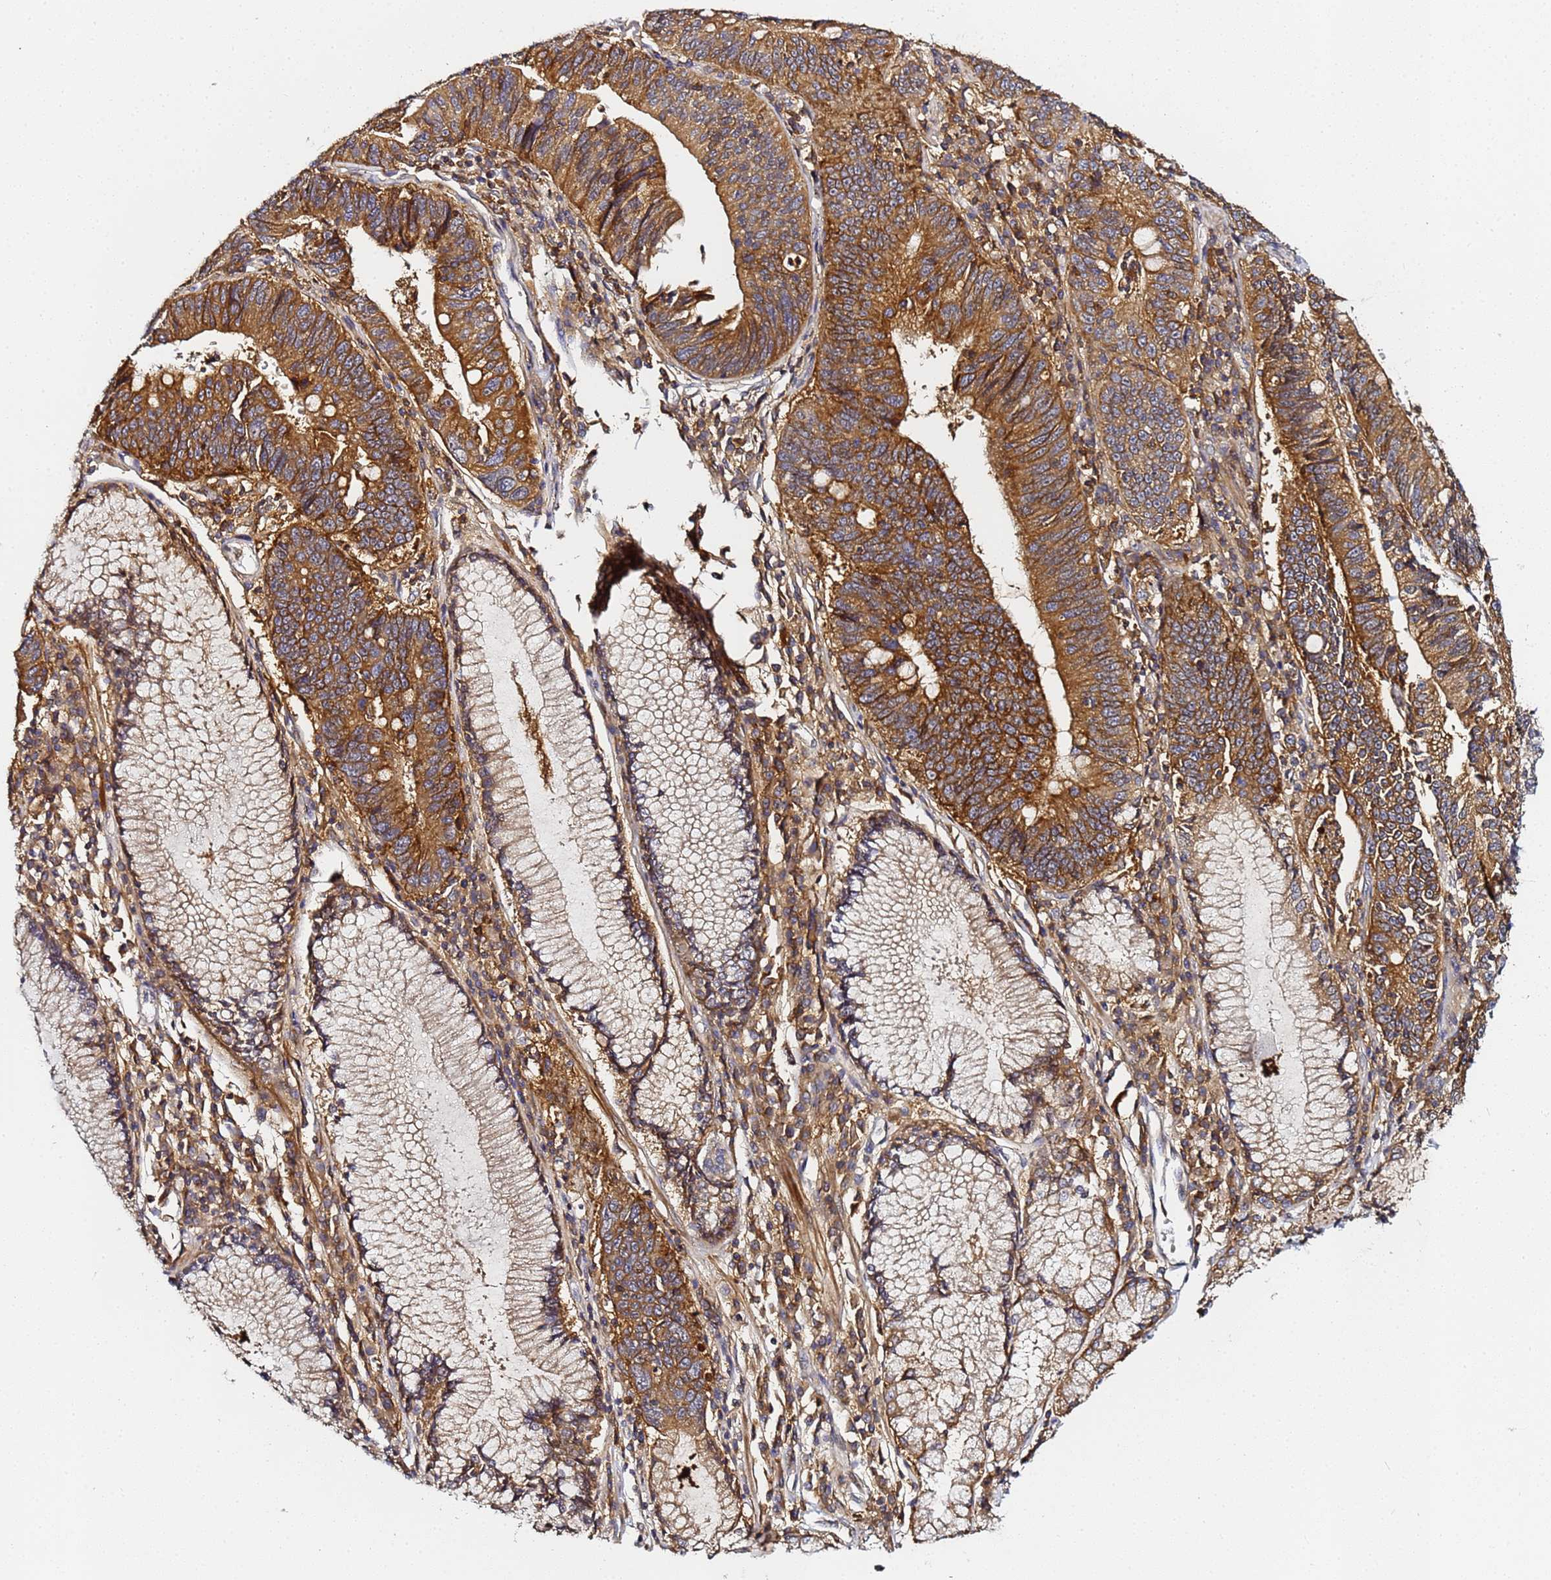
{"staining": {"intensity": "strong", "quantity": ">75%", "location": "cytoplasmic/membranous"}, "tissue": "stomach cancer", "cell_type": "Tumor cells", "image_type": "cancer", "snomed": [{"axis": "morphology", "description": "Adenocarcinoma, NOS"}, {"axis": "topography", "description": "Stomach"}], "caption": "Tumor cells show high levels of strong cytoplasmic/membranous staining in about >75% of cells in human adenocarcinoma (stomach).", "gene": "LRRC69", "patient": {"sex": "male", "age": 59}}